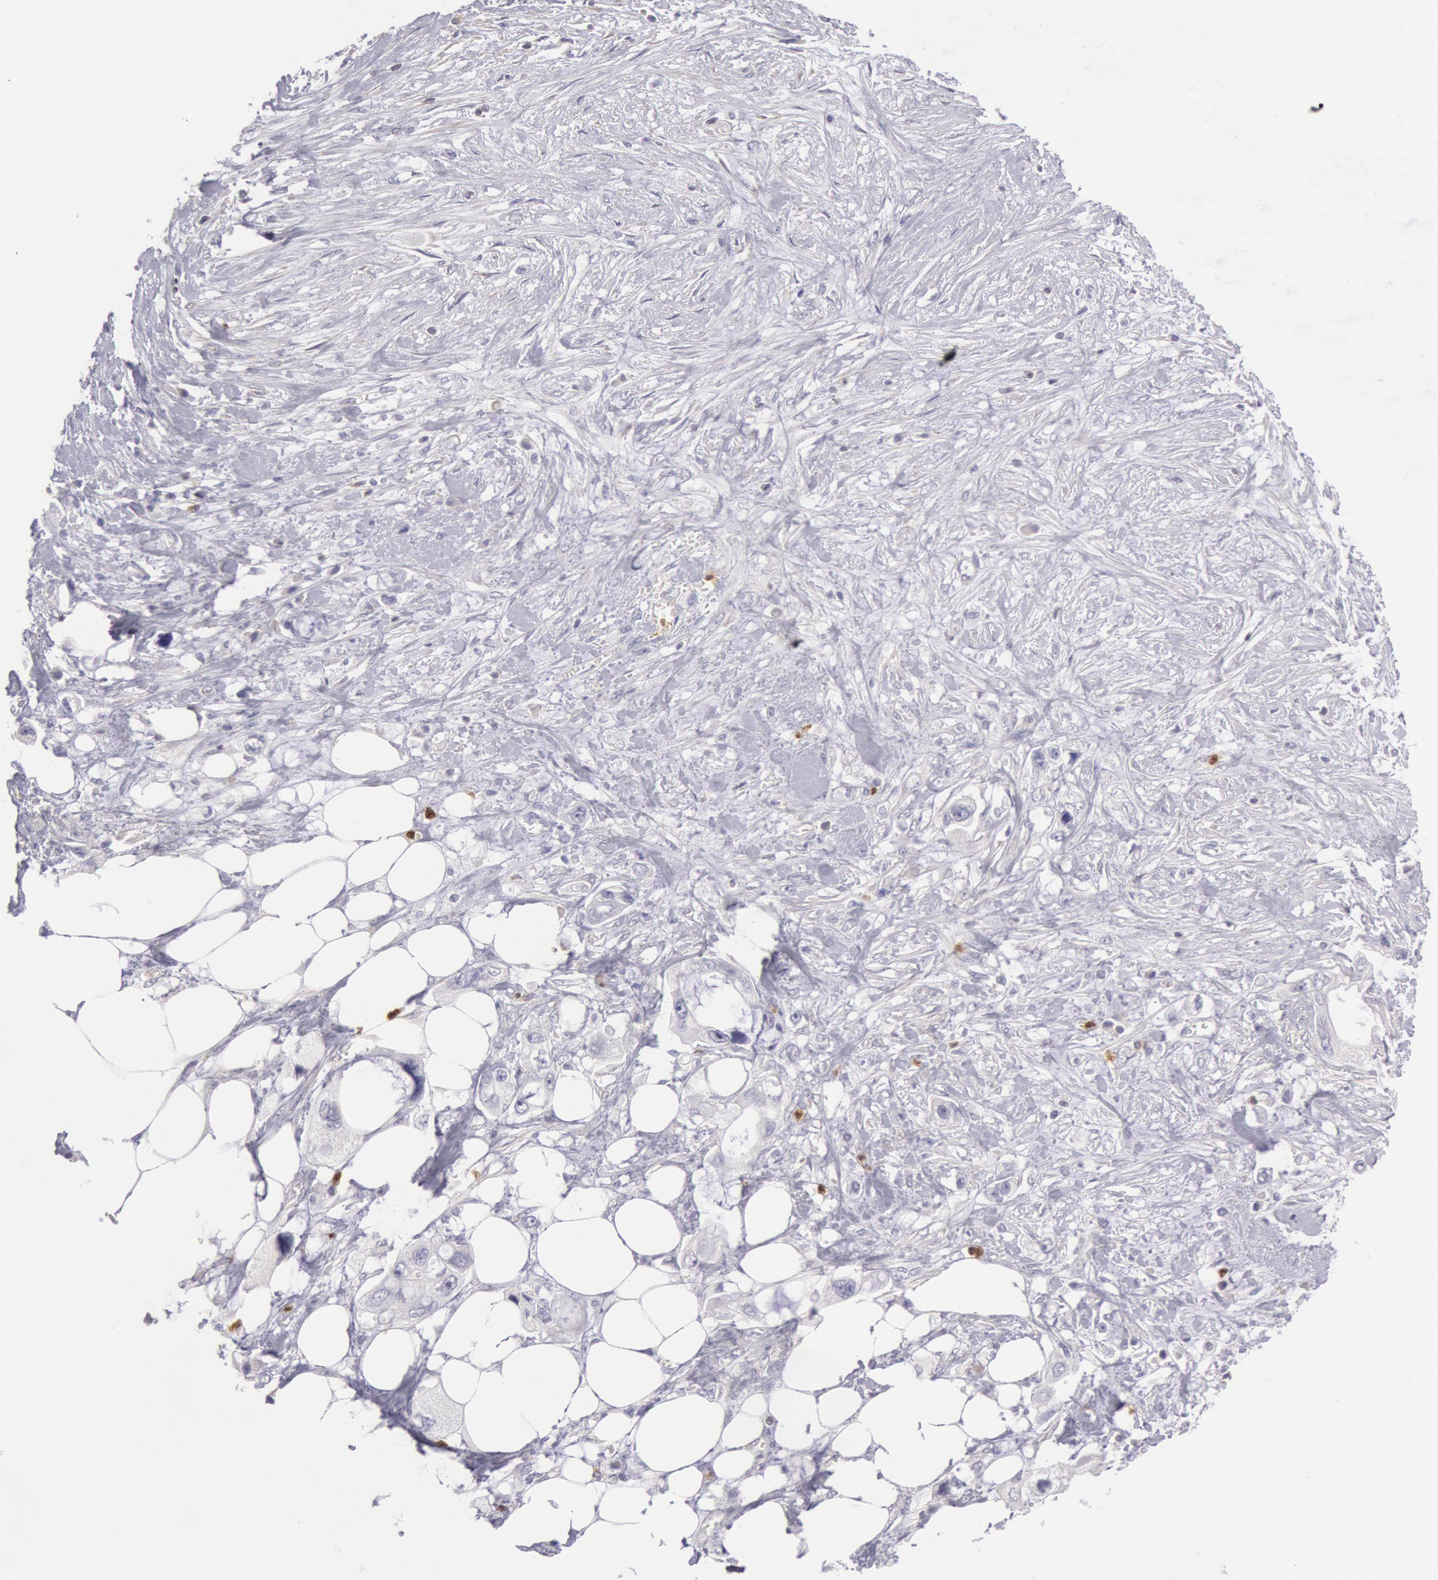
{"staining": {"intensity": "negative", "quantity": "none", "location": "none"}, "tissue": "pancreatic cancer", "cell_type": "Tumor cells", "image_type": "cancer", "snomed": [{"axis": "morphology", "description": "Adenocarcinoma, NOS"}, {"axis": "topography", "description": "Pancreas"}, {"axis": "topography", "description": "Stomach, upper"}], "caption": "A high-resolution micrograph shows immunohistochemistry (IHC) staining of adenocarcinoma (pancreatic), which reveals no significant expression in tumor cells.", "gene": "RAB27A", "patient": {"sex": "male", "age": 77}}